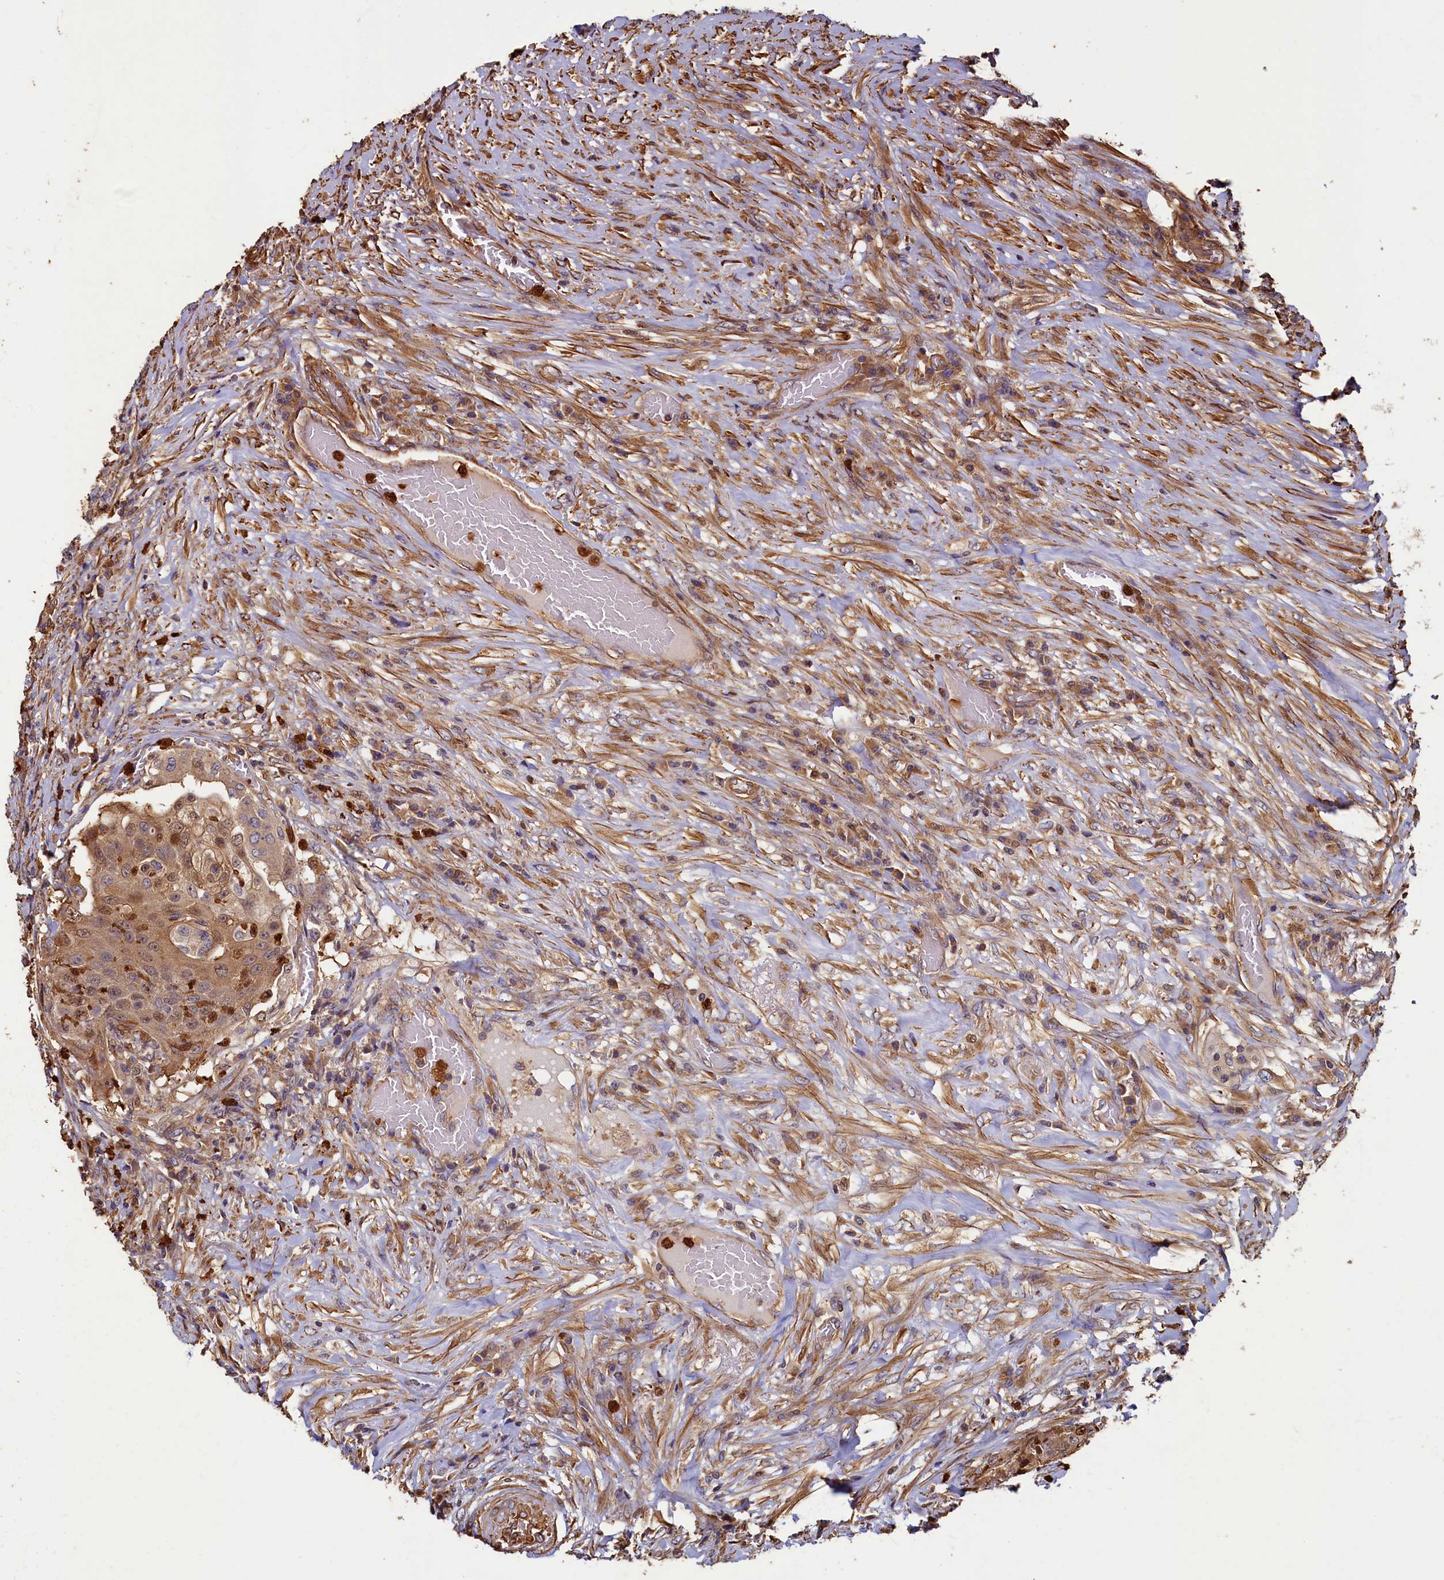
{"staining": {"intensity": "moderate", "quantity": ">75%", "location": "cytoplasmic/membranous,nuclear"}, "tissue": "urothelial cancer", "cell_type": "Tumor cells", "image_type": "cancer", "snomed": [{"axis": "morphology", "description": "Urothelial carcinoma, High grade"}, {"axis": "topography", "description": "Urinary bladder"}], "caption": "About >75% of tumor cells in human urothelial cancer display moderate cytoplasmic/membranous and nuclear protein staining as visualized by brown immunohistochemical staining.", "gene": "CCDC102B", "patient": {"sex": "female", "age": 63}}